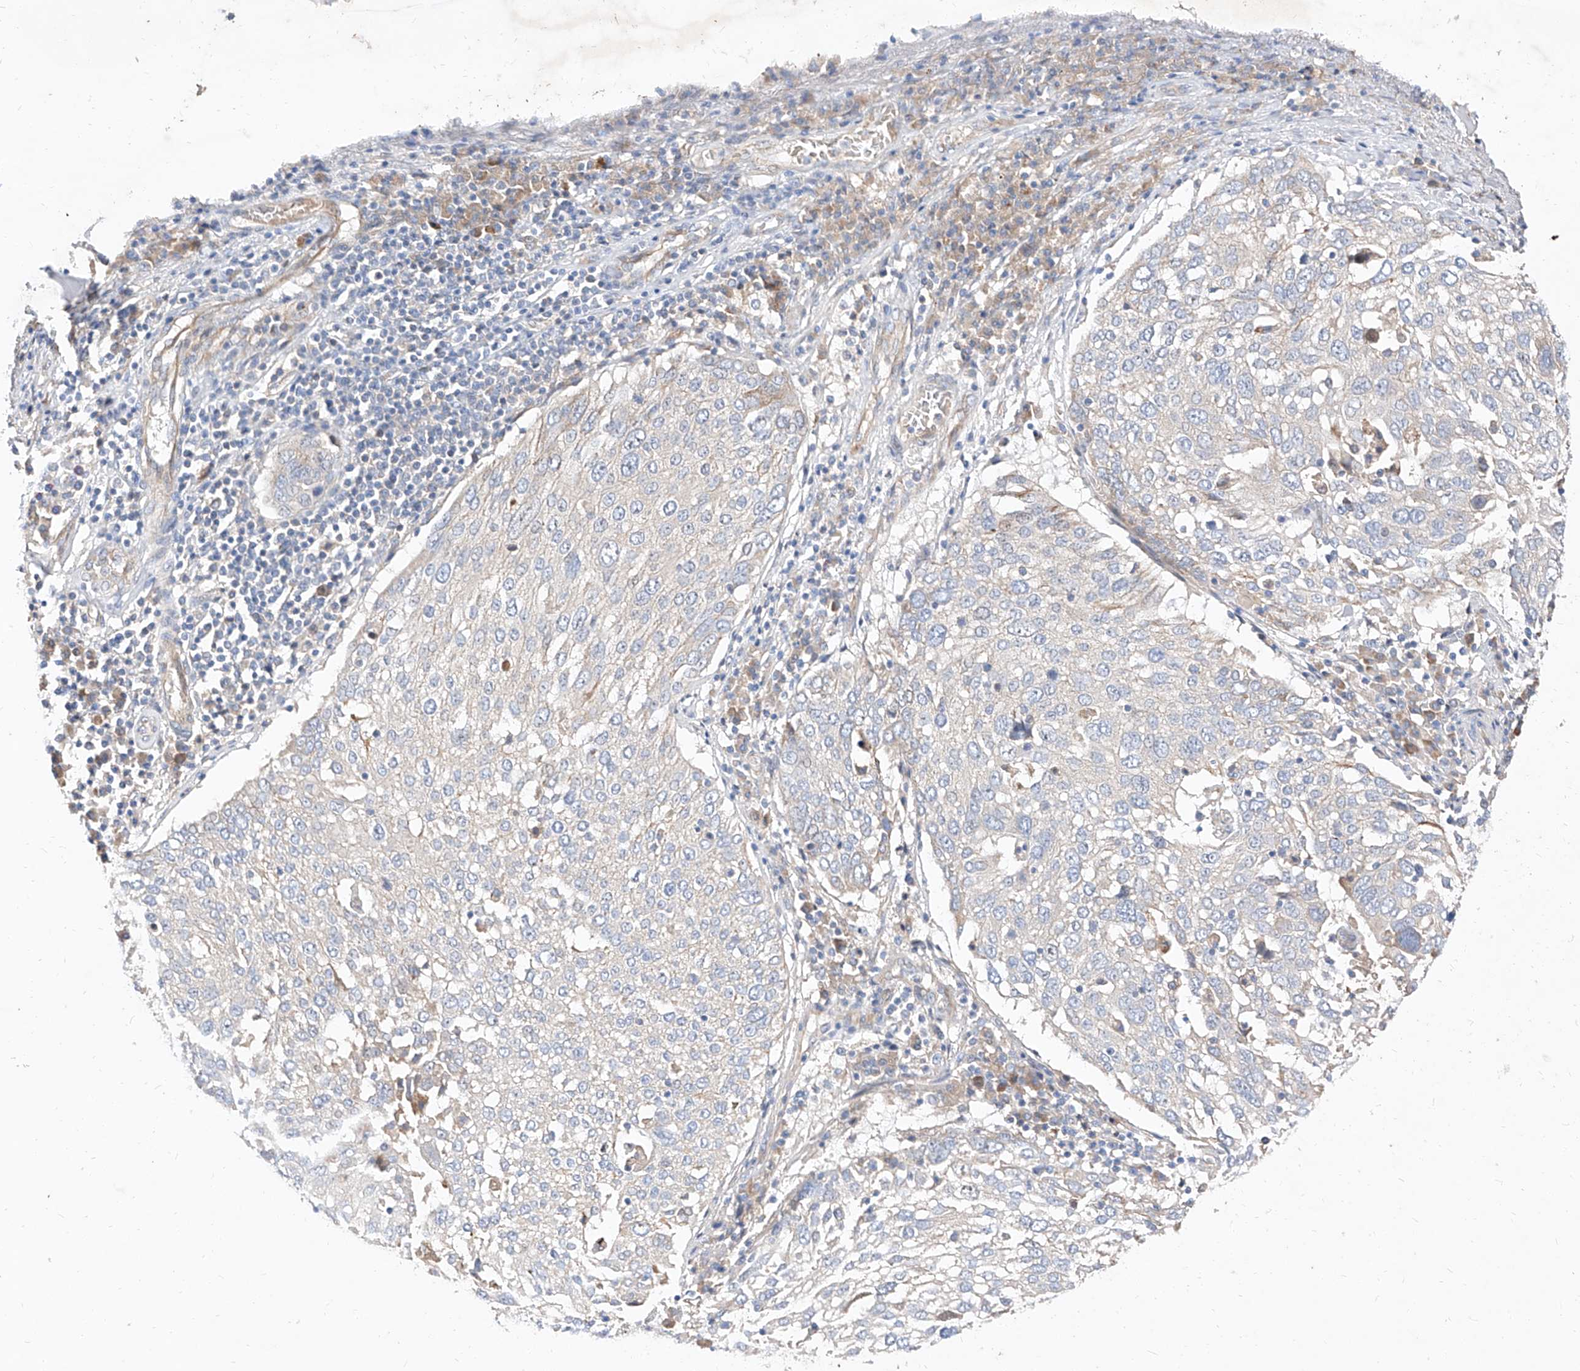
{"staining": {"intensity": "negative", "quantity": "none", "location": "none"}, "tissue": "lung cancer", "cell_type": "Tumor cells", "image_type": "cancer", "snomed": [{"axis": "morphology", "description": "Squamous cell carcinoma, NOS"}, {"axis": "topography", "description": "Lung"}], "caption": "Tumor cells are negative for protein expression in human lung squamous cell carcinoma.", "gene": "DIRAS3", "patient": {"sex": "male", "age": 65}}